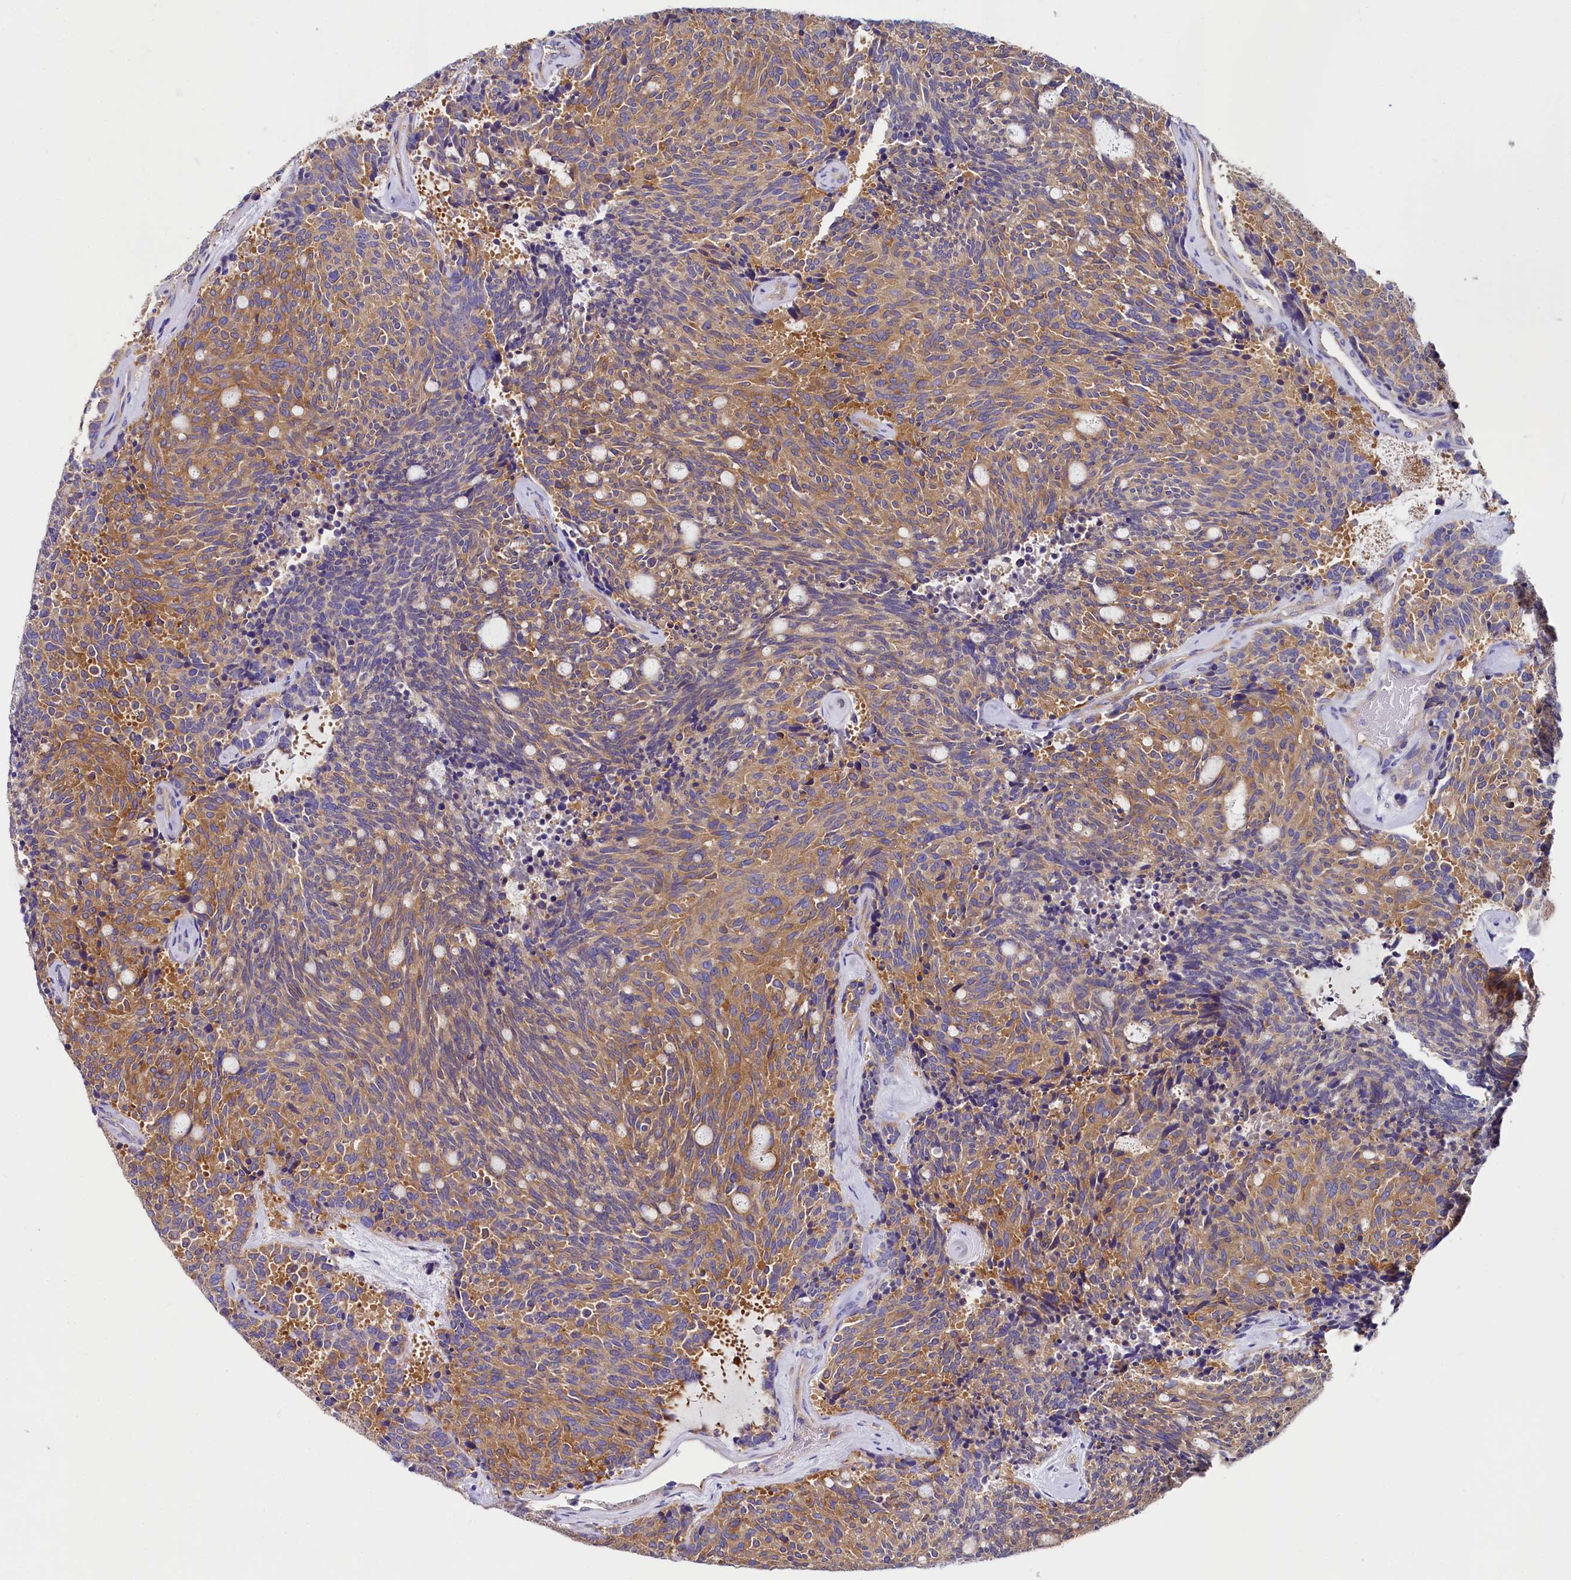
{"staining": {"intensity": "moderate", "quantity": ">75%", "location": "cytoplasmic/membranous"}, "tissue": "carcinoid", "cell_type": "Tumor cells", "image_type": "cancer", "snomed": [{"axis": "morphology", "description": "Carcinoid, malignant, NOS"}, {"axis": "topography", "description": "Pancreas"}], "caption": "Human carcinoid stained with a protein marker shows moderate staining in tumor cells.", "gene": "QARS1", "patient": {"sex": "female", "age": 54}}